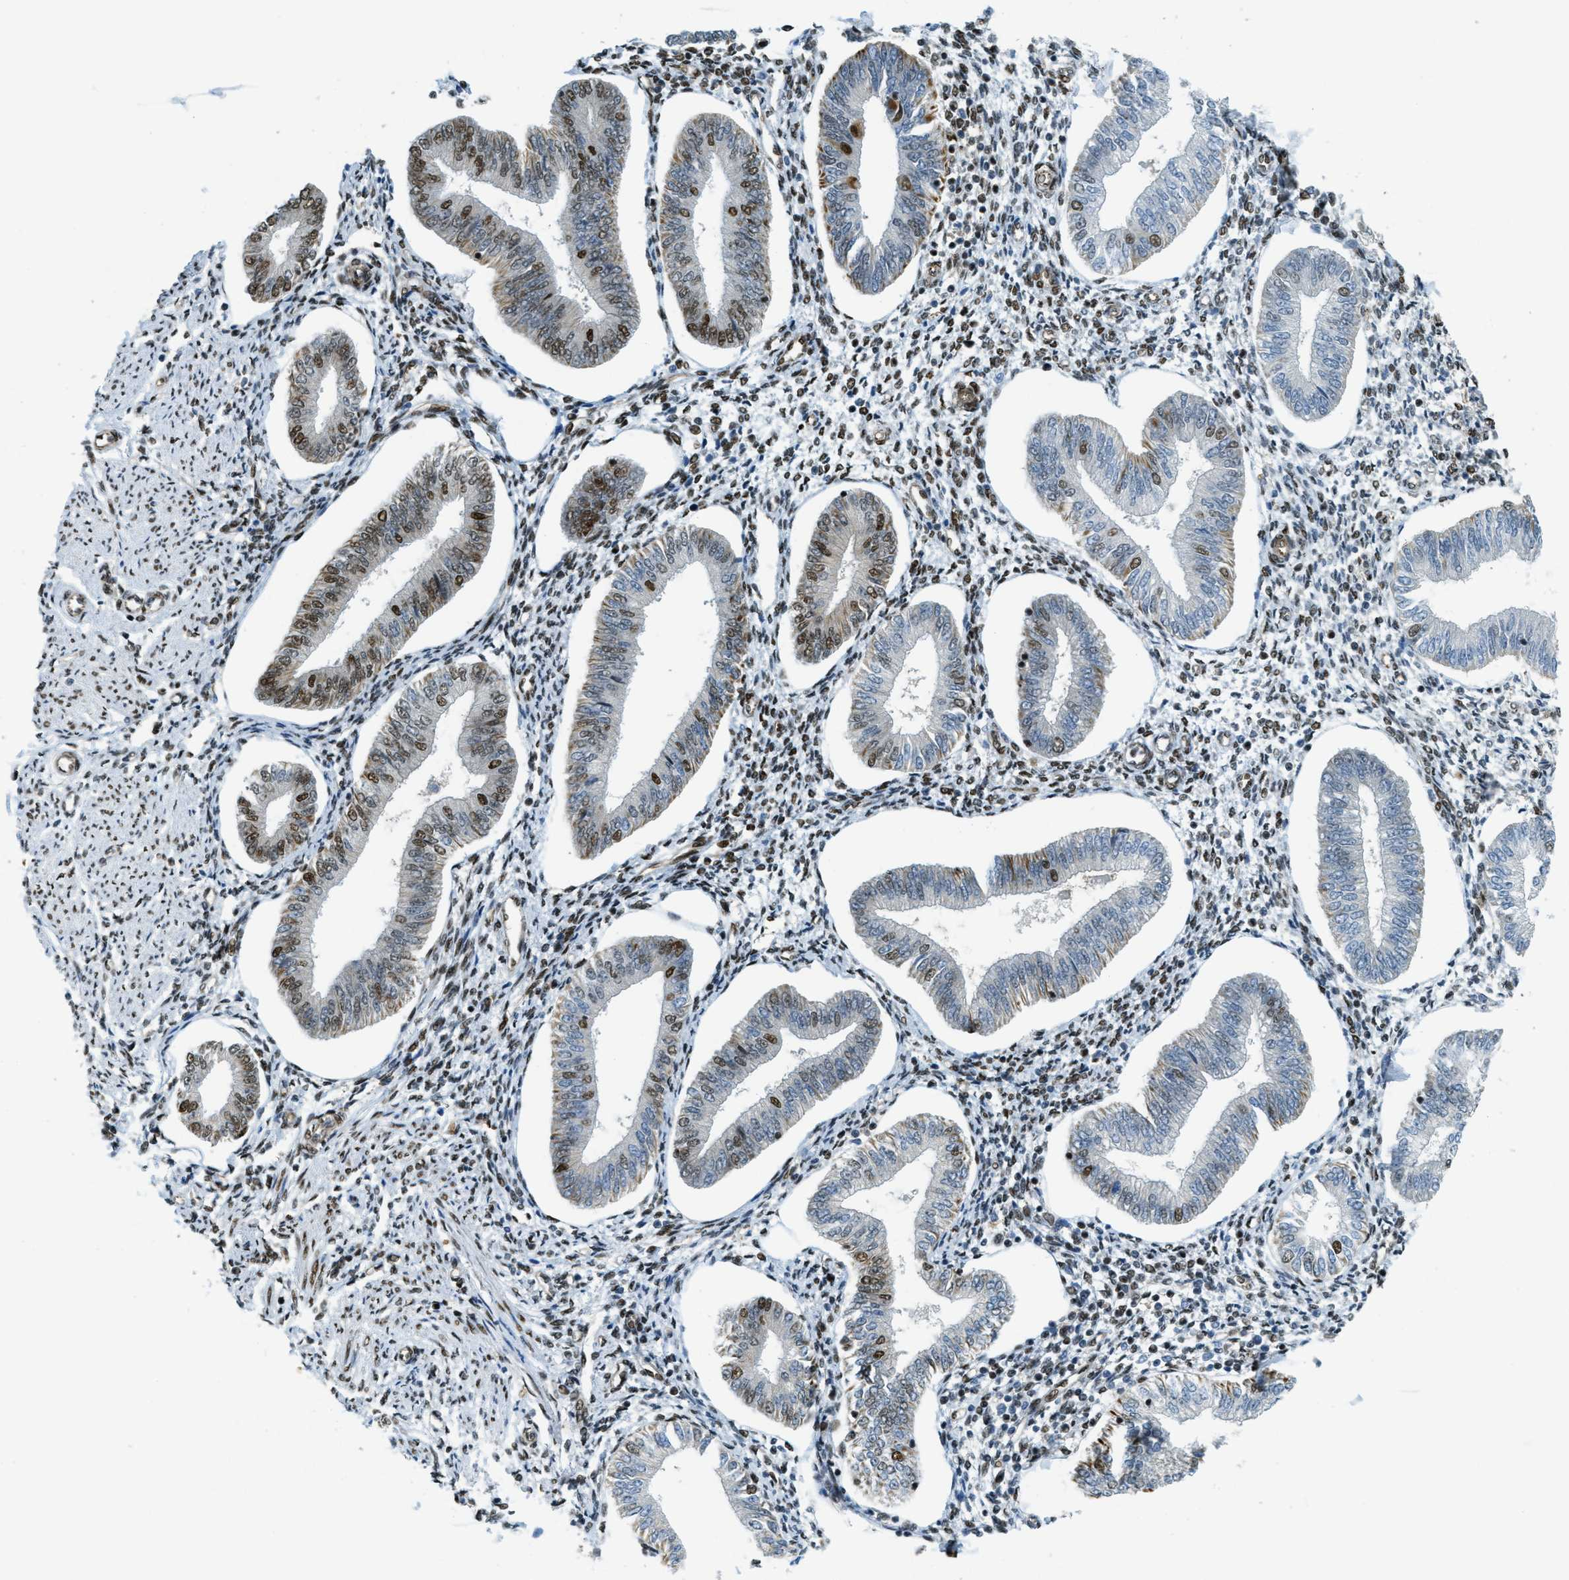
{"staining": {"intensity": "moderate", "quantity": ">75%", "location": "nuclear"}, "tissue": "endometrium", "cell_type": "Cells in endometrial stroma", "image_type": "normal", "snomed": [{"axis": "morphology", "description": "Normal tissue, NOS"}, {"axis": "topography", "description": "Endometrium"}], "caption": "Immunohistochemical staining of unremarkable human endometrium exhibits medium levels of moderate nuclear expression in about >75% of cells in endometrial stroma. (Stains: DAB (3,3'-diaminobenzidine) in brown, nuclei in blue, Microscopy: brightfield microscopy at high magnification).", "gene": "ZFR", "patient": {"sex": "female", "age": 50}}